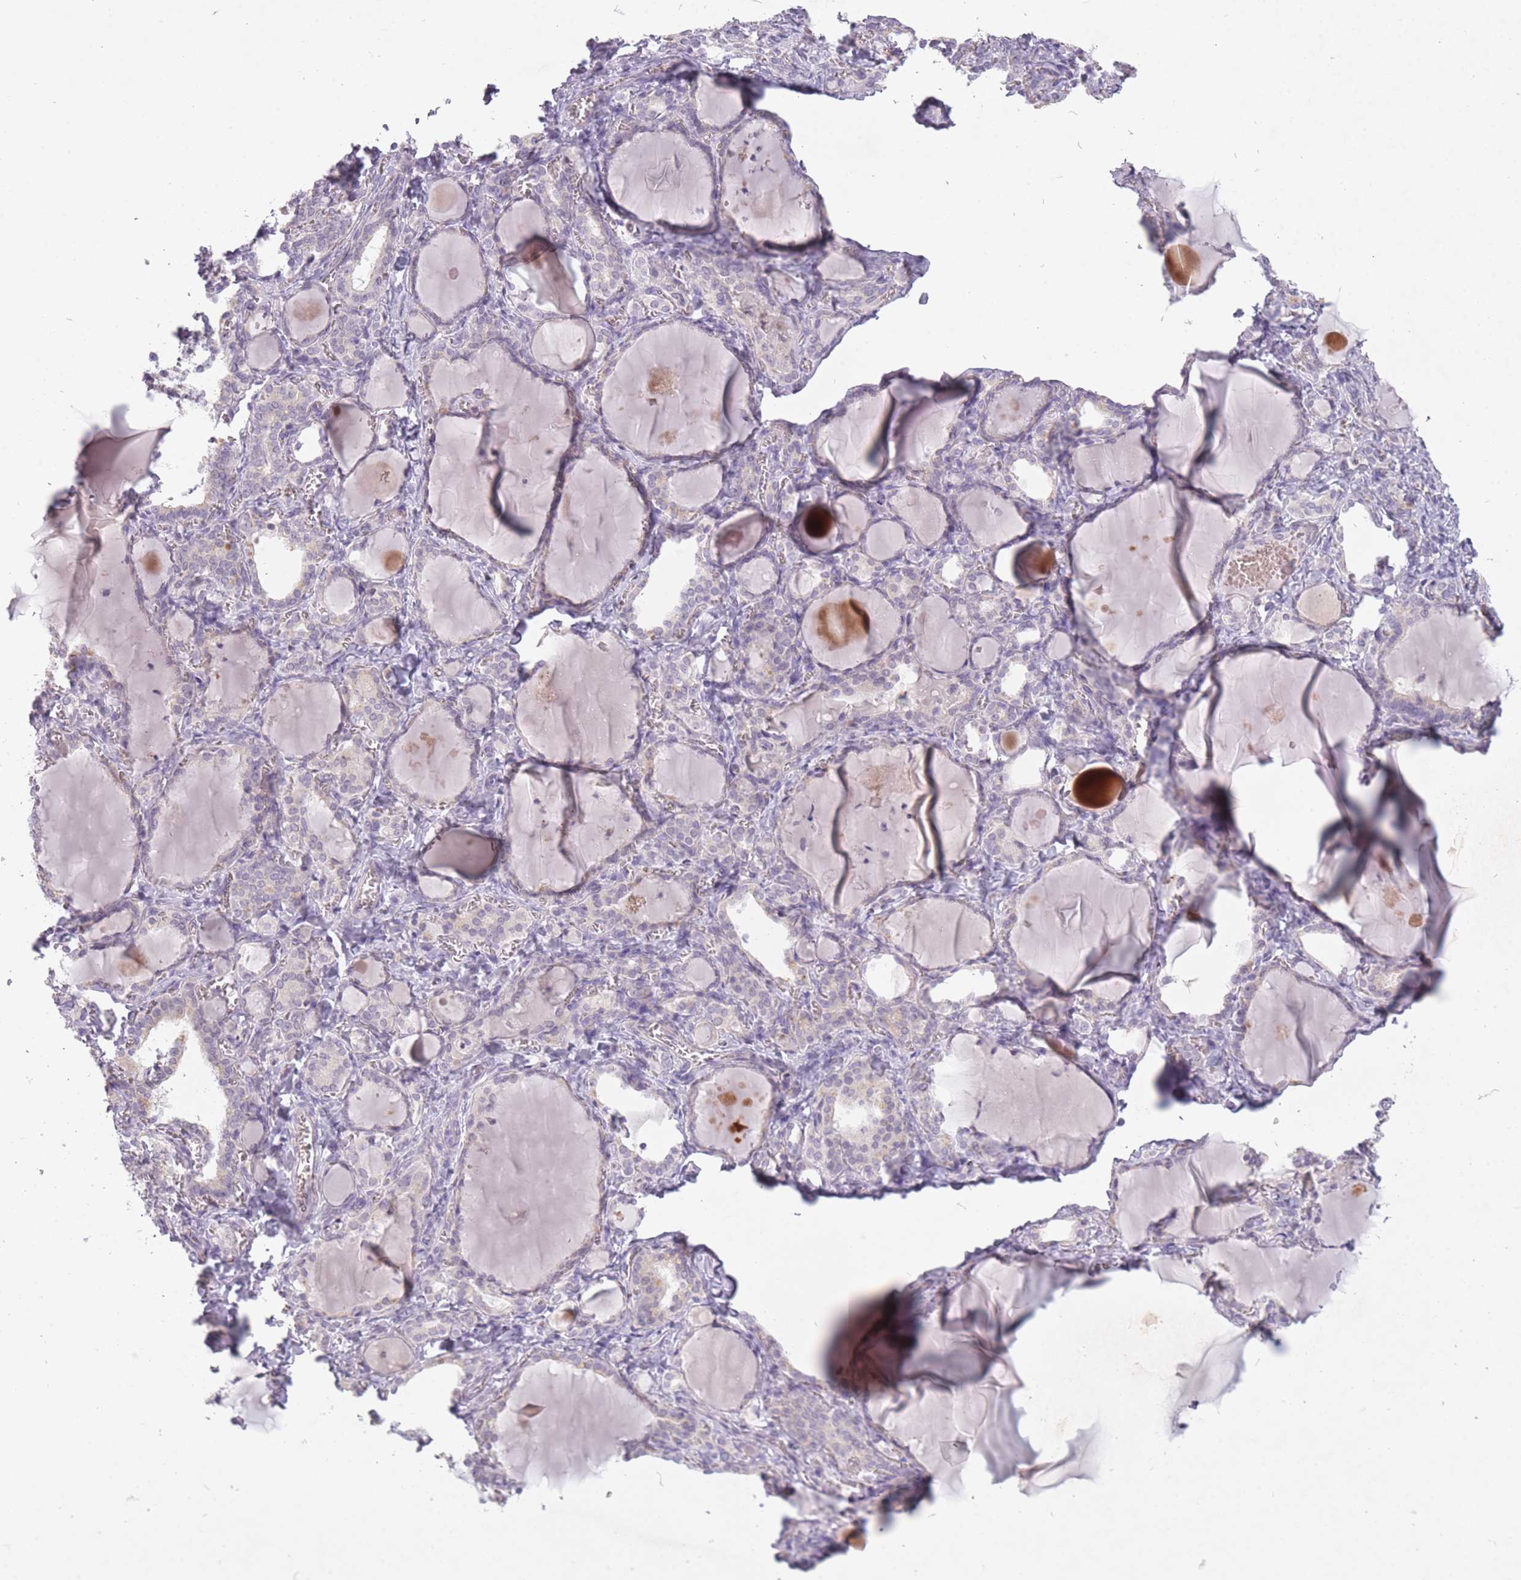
{"staining": {"intensity": "negative", "quantity": "none", "location": "none"}, "tissue": "thyroid gland", "cell_type": "Glandular cells", "image_type": "normal", "snomed": [{"axis": "morphology", "description": "Normal tissue, NOS"}, {"axis": "topography", "description": "Thyroid gland"}], "caption": "Glandular cells are negative for protein expression in unremarkable human thyroid gland. Nuclei are stained in blue.", "gene": "FAM43B", "patient": {"sex": "female", "age": 42}}